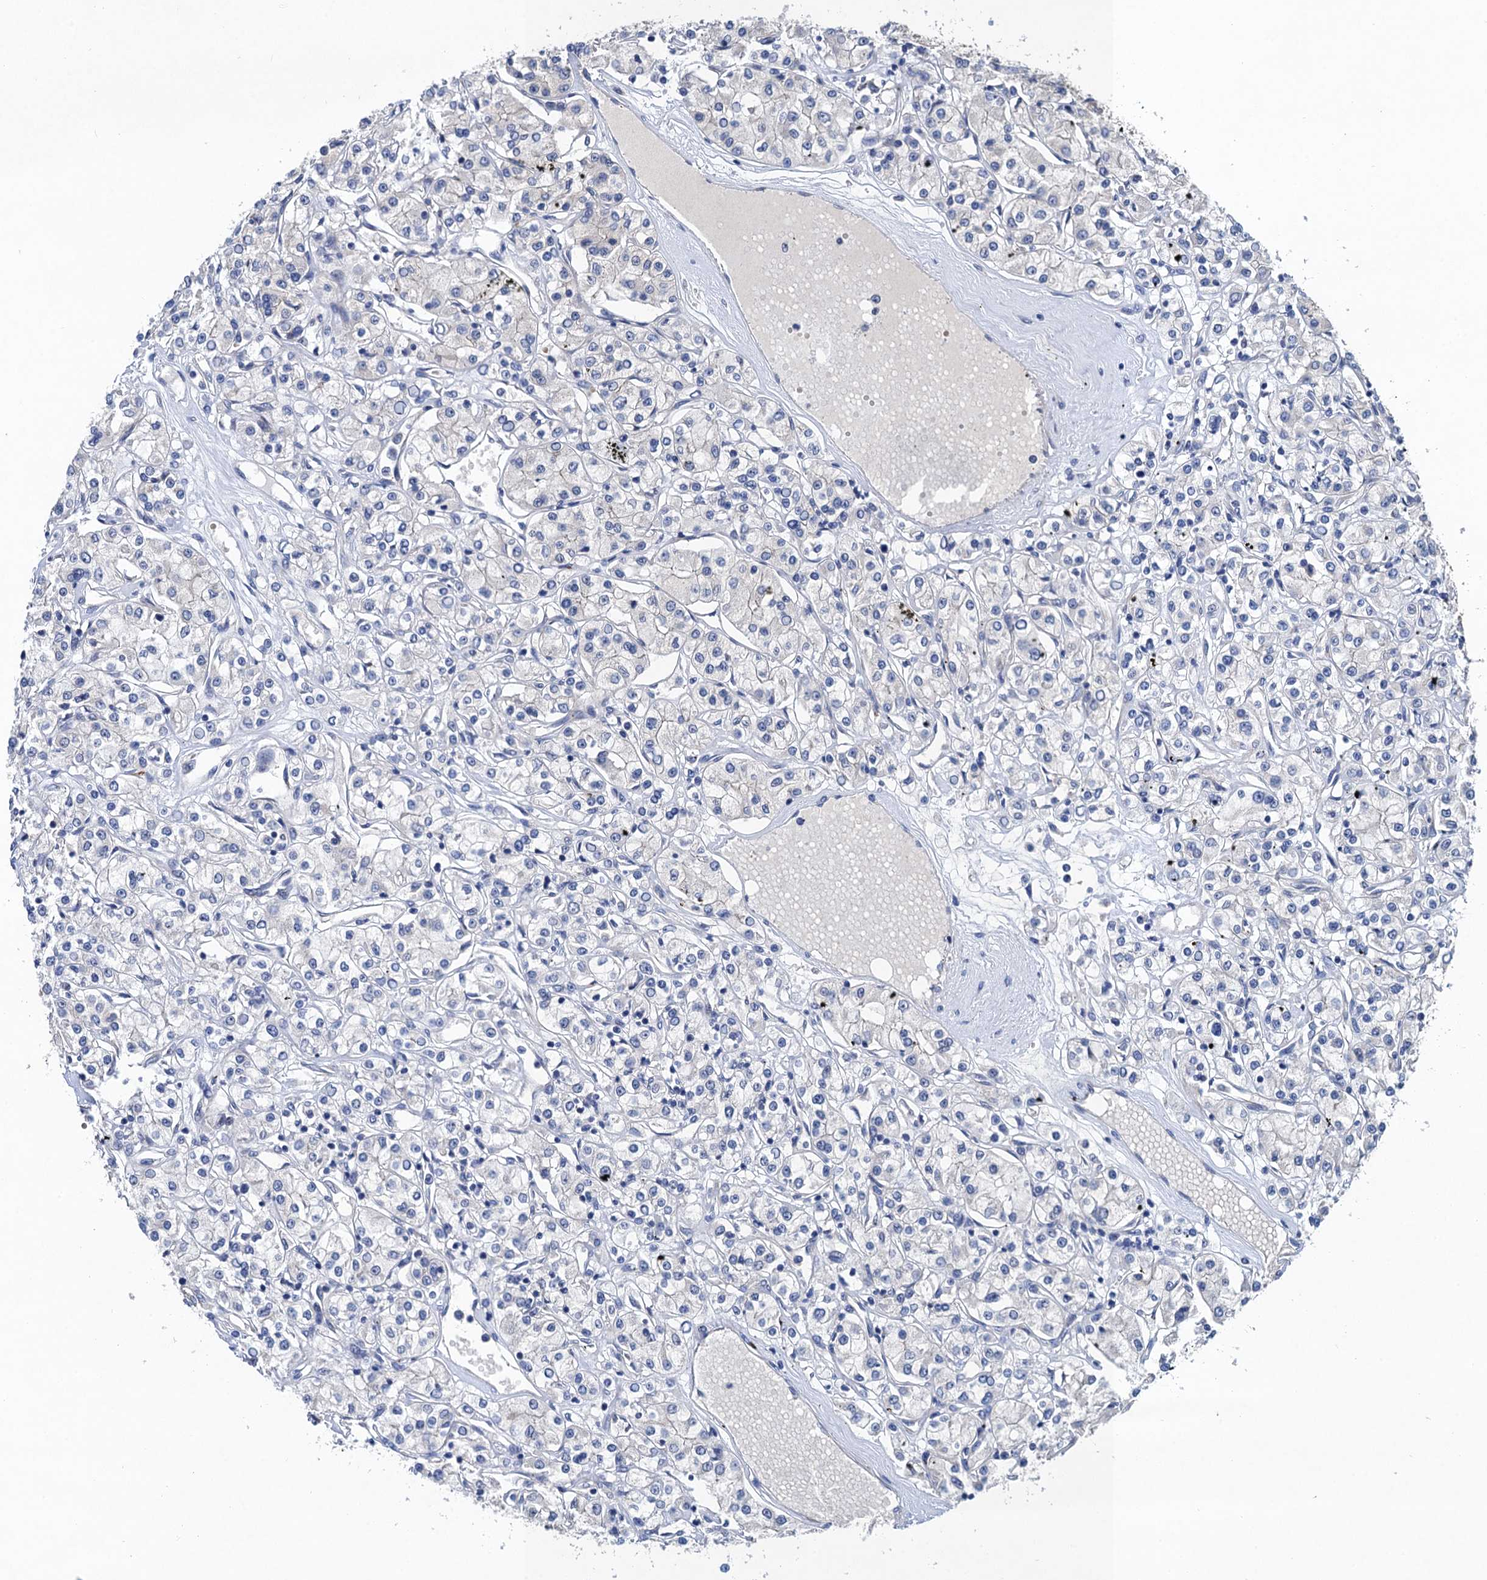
{"staining": {"intensity": "negative", "quantity": "none", "location": "none"}, "tissue": "renal cancer", "cell_type": "Tumor cells", "image_type": "cancer", "snomed": [{"axis": "morphology", "description": "Adenocarcinoma, NOS"}, {"axis": "topography", "description": "Kidney"}], "caption": "The micrograph exhibits no staining of tumor cells in renal adenocarcinoma.", "gene": "TRAF7", "patient": {"sex": "female", "age": 59}}